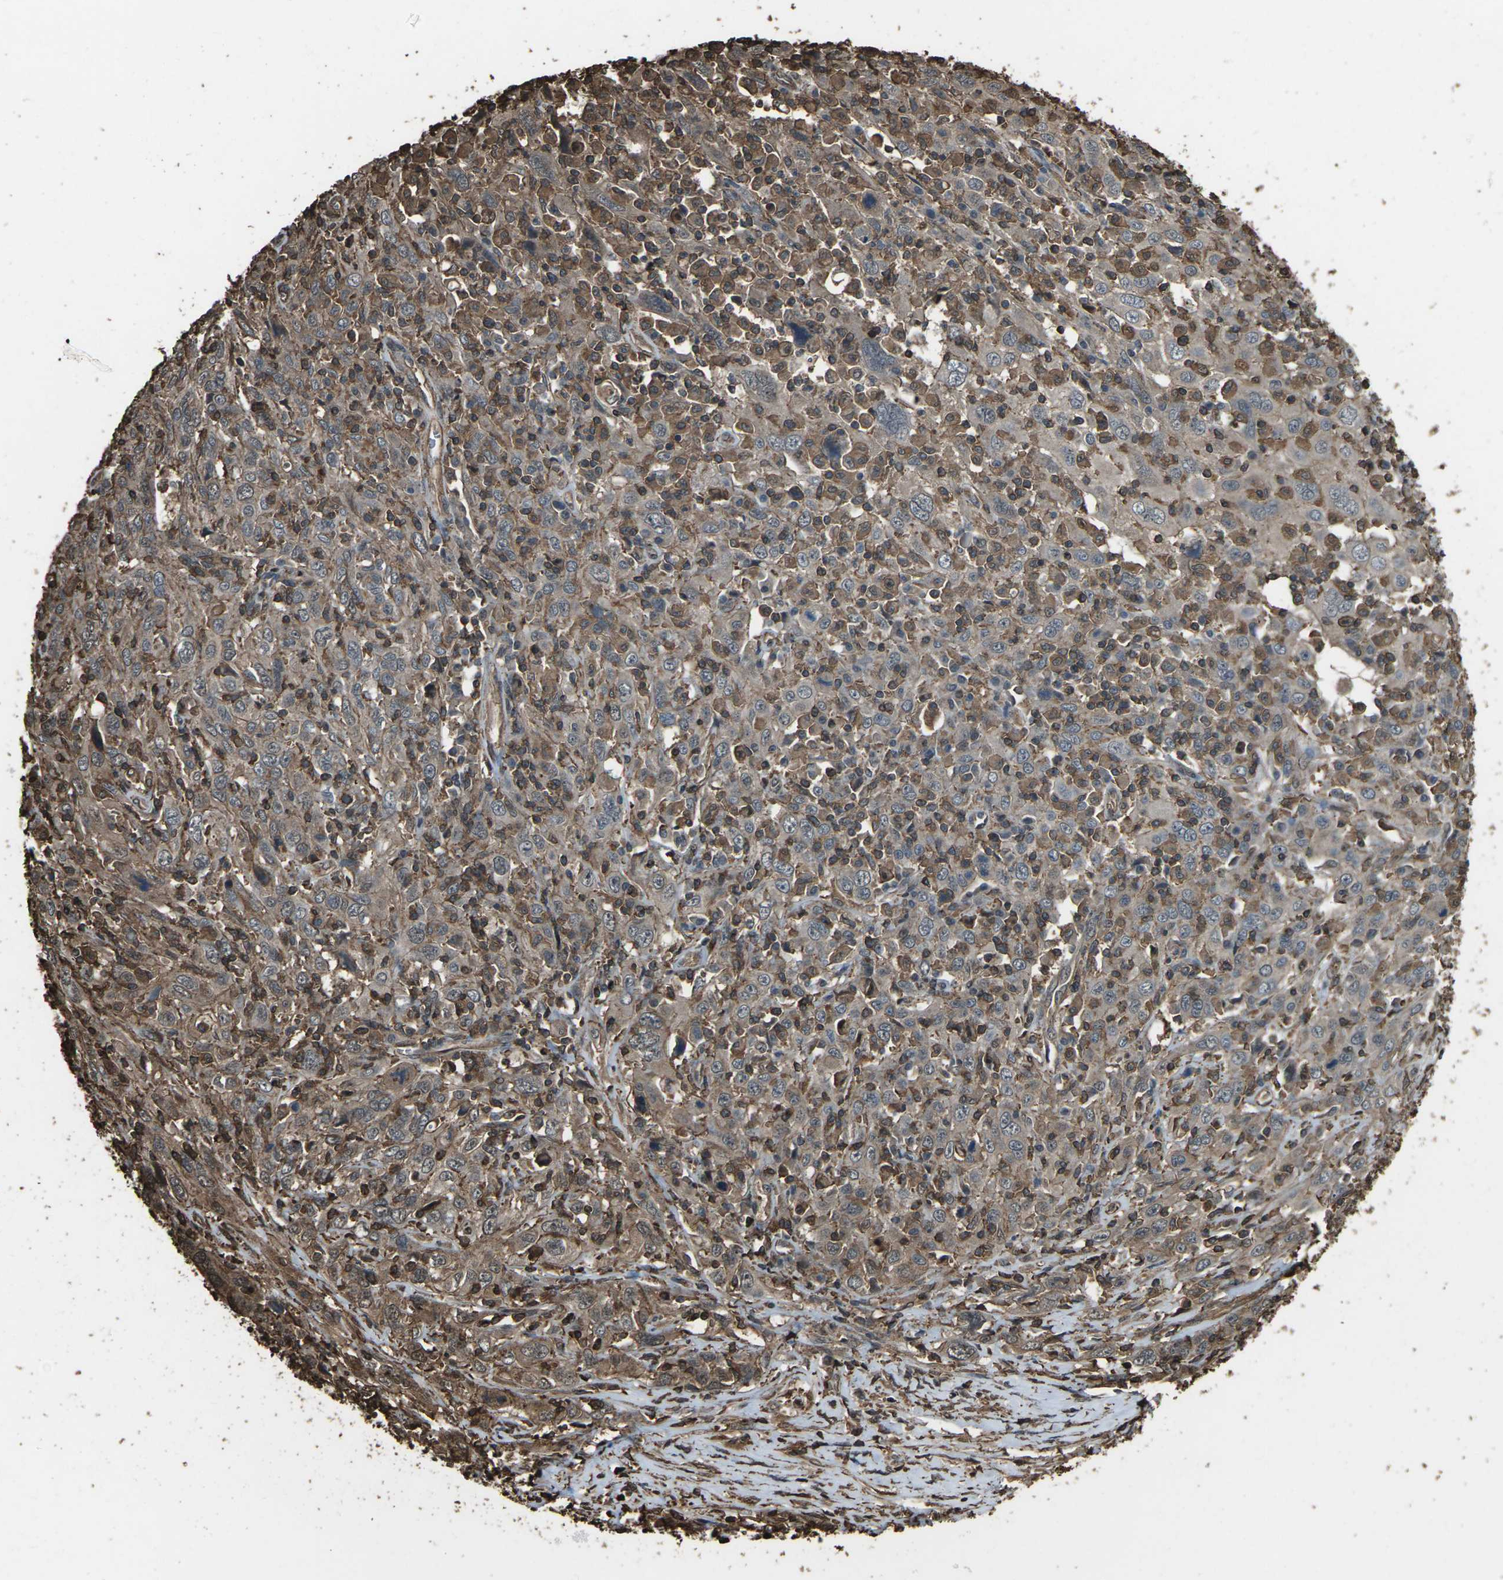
{"staining": {"intensity": "moderate", "quantity": ">75%", "location": "cytoplasmic/membranous"}, "tissue": "cervical cancer", "cell_type": "Tumor cells", "image_type": "cancer", "snomed": [{"axis": "morphology", "description": "Squamous cell carcinoma, NOS"}, {"axis": "topography", "description": "Cervix"}], "caption": "Tumor cells display moderate cytoplasmic/membranous expression in about >75% of cells in cervical squamous cell carcinoma.", "gene": "DHPS", "patient": {"sex": "female", "age": 46}}